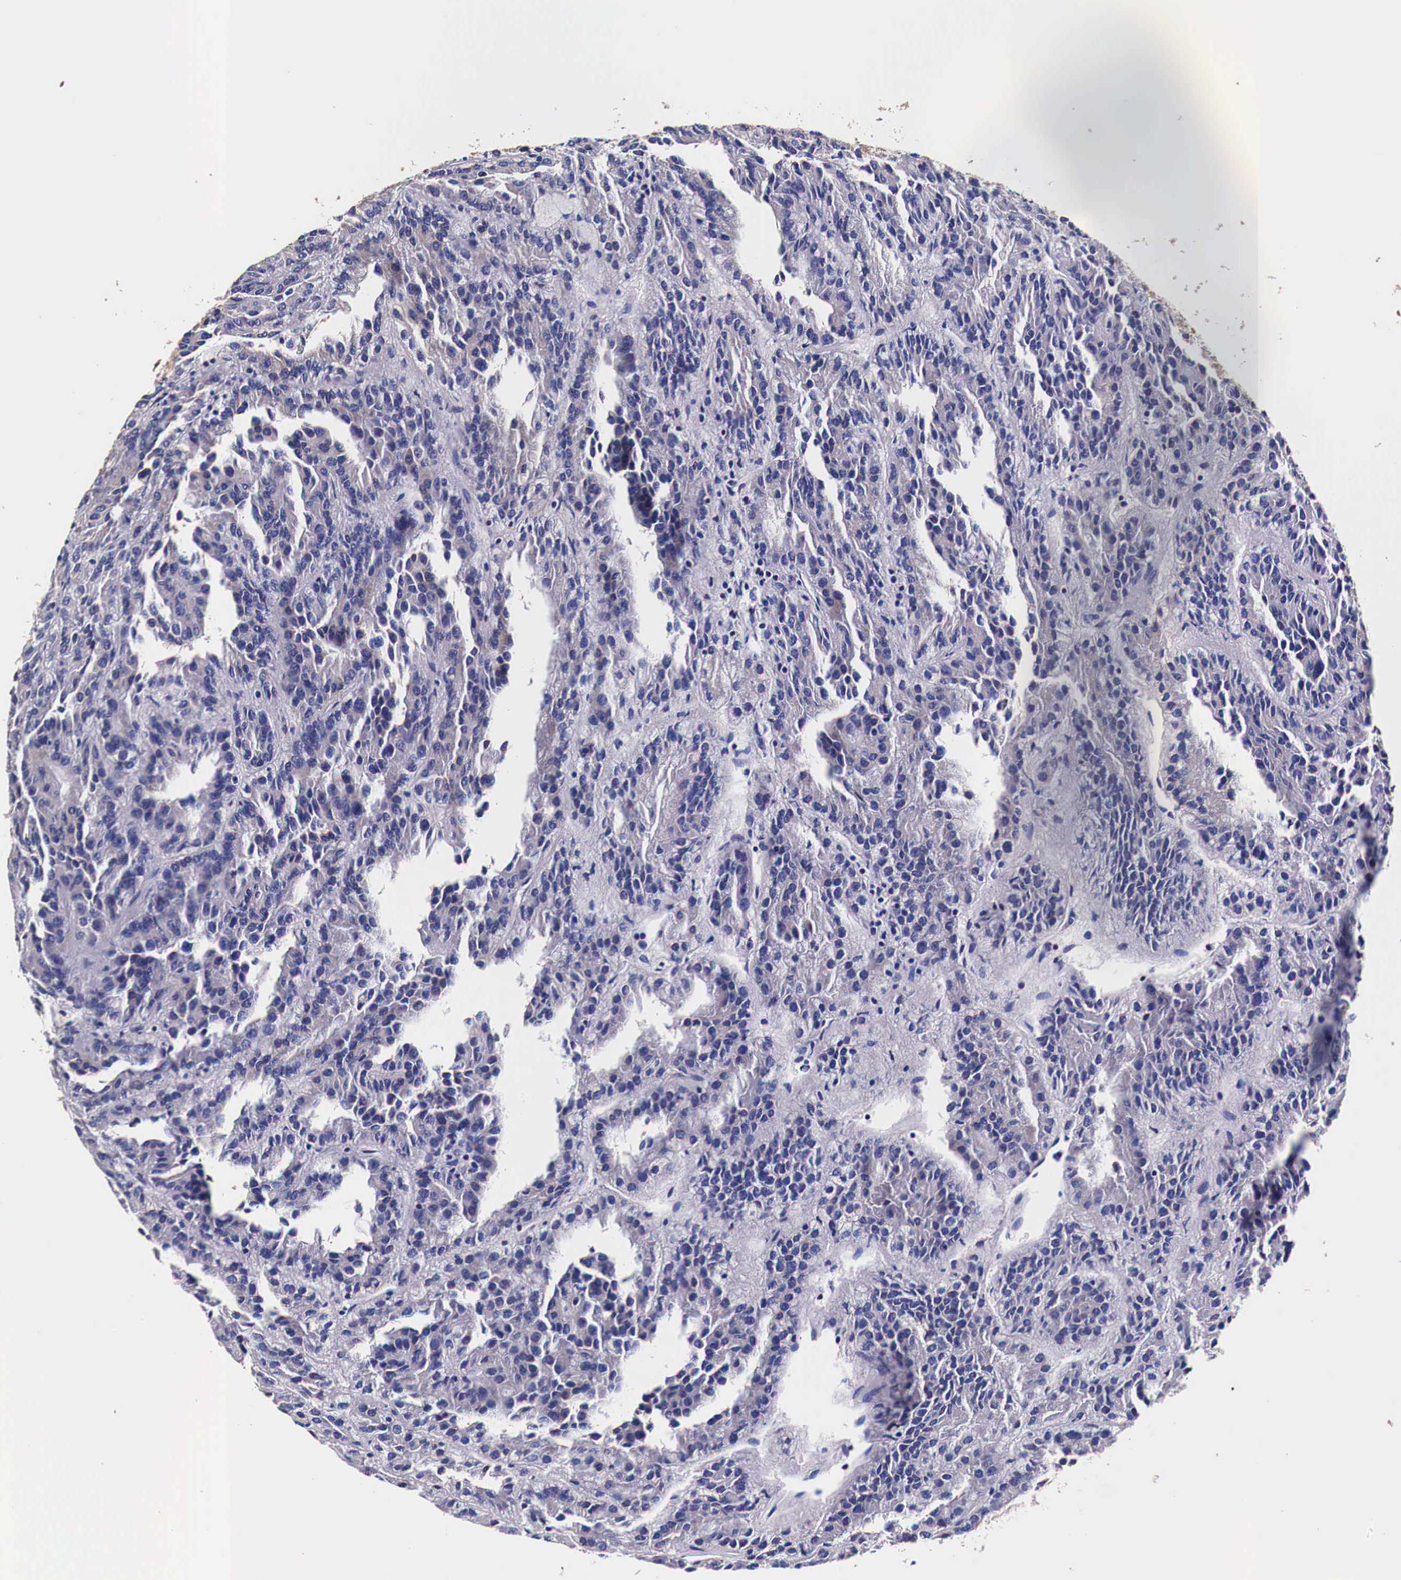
{"staining": {"intensity": "moderate", "quantity": "25%-75%", "location": "cytoplasmic/membranous"}, "tissue": "renal cancer", "cell_type": "Tumor cells", "image_type": "cancer", "snomed": [{"axis": "morphology", "description": "Adenocarcinoma, NOS"}, {"axis": "topography", "description": "Kidney"}], "caption": "High-power microscopy captured an immunohistochemistry photomicrograph of adenocarcinoma (renal), revealing moderate cytoplasmic/membranous expression in approximately 25%-75% of tumor cells.", "gene": "HSPB1", "patient": {"sex": "male", "age": 46}}